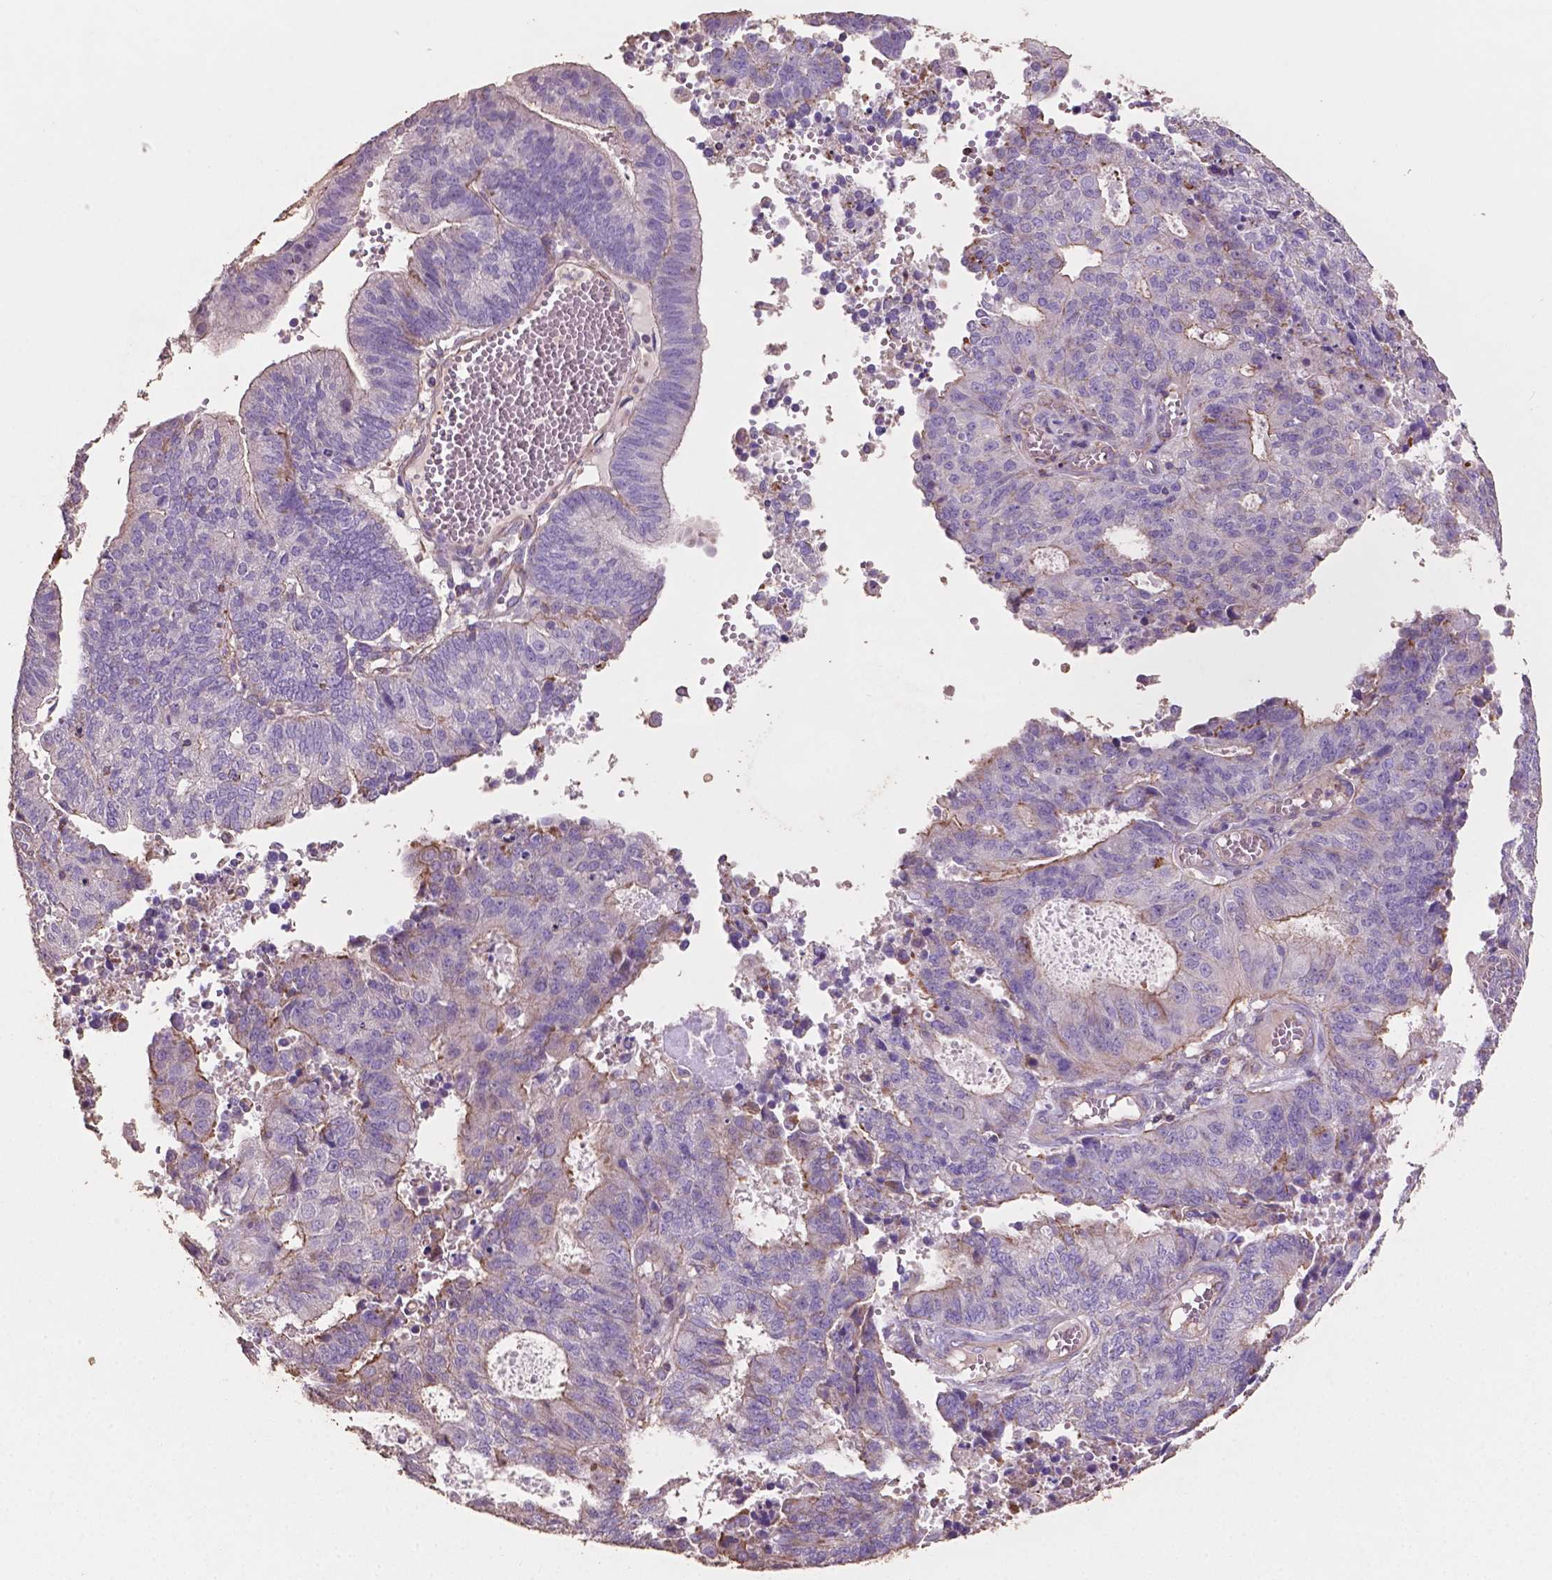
{"staining": {"intensity": "weak", "quantity": "<25%", "location": "cytoplasmic/membranous"}, "tissue": "endometrial cancer", "cell_type": "Tumor cells", "image_type": "cancer", "snomed": [{"axis": "morphology", "description": "Adenocarcinoma, NOS"}, {"axis": "topography", "description": "Endometrium"}], "caption": "IHC image of endometrial cancer (adenocarcinoma) stained for a protein (brown), which reveals no staining in tumor cells.", "gene": "COMMD4", "patient": {"sex": "female", "age": 82}}